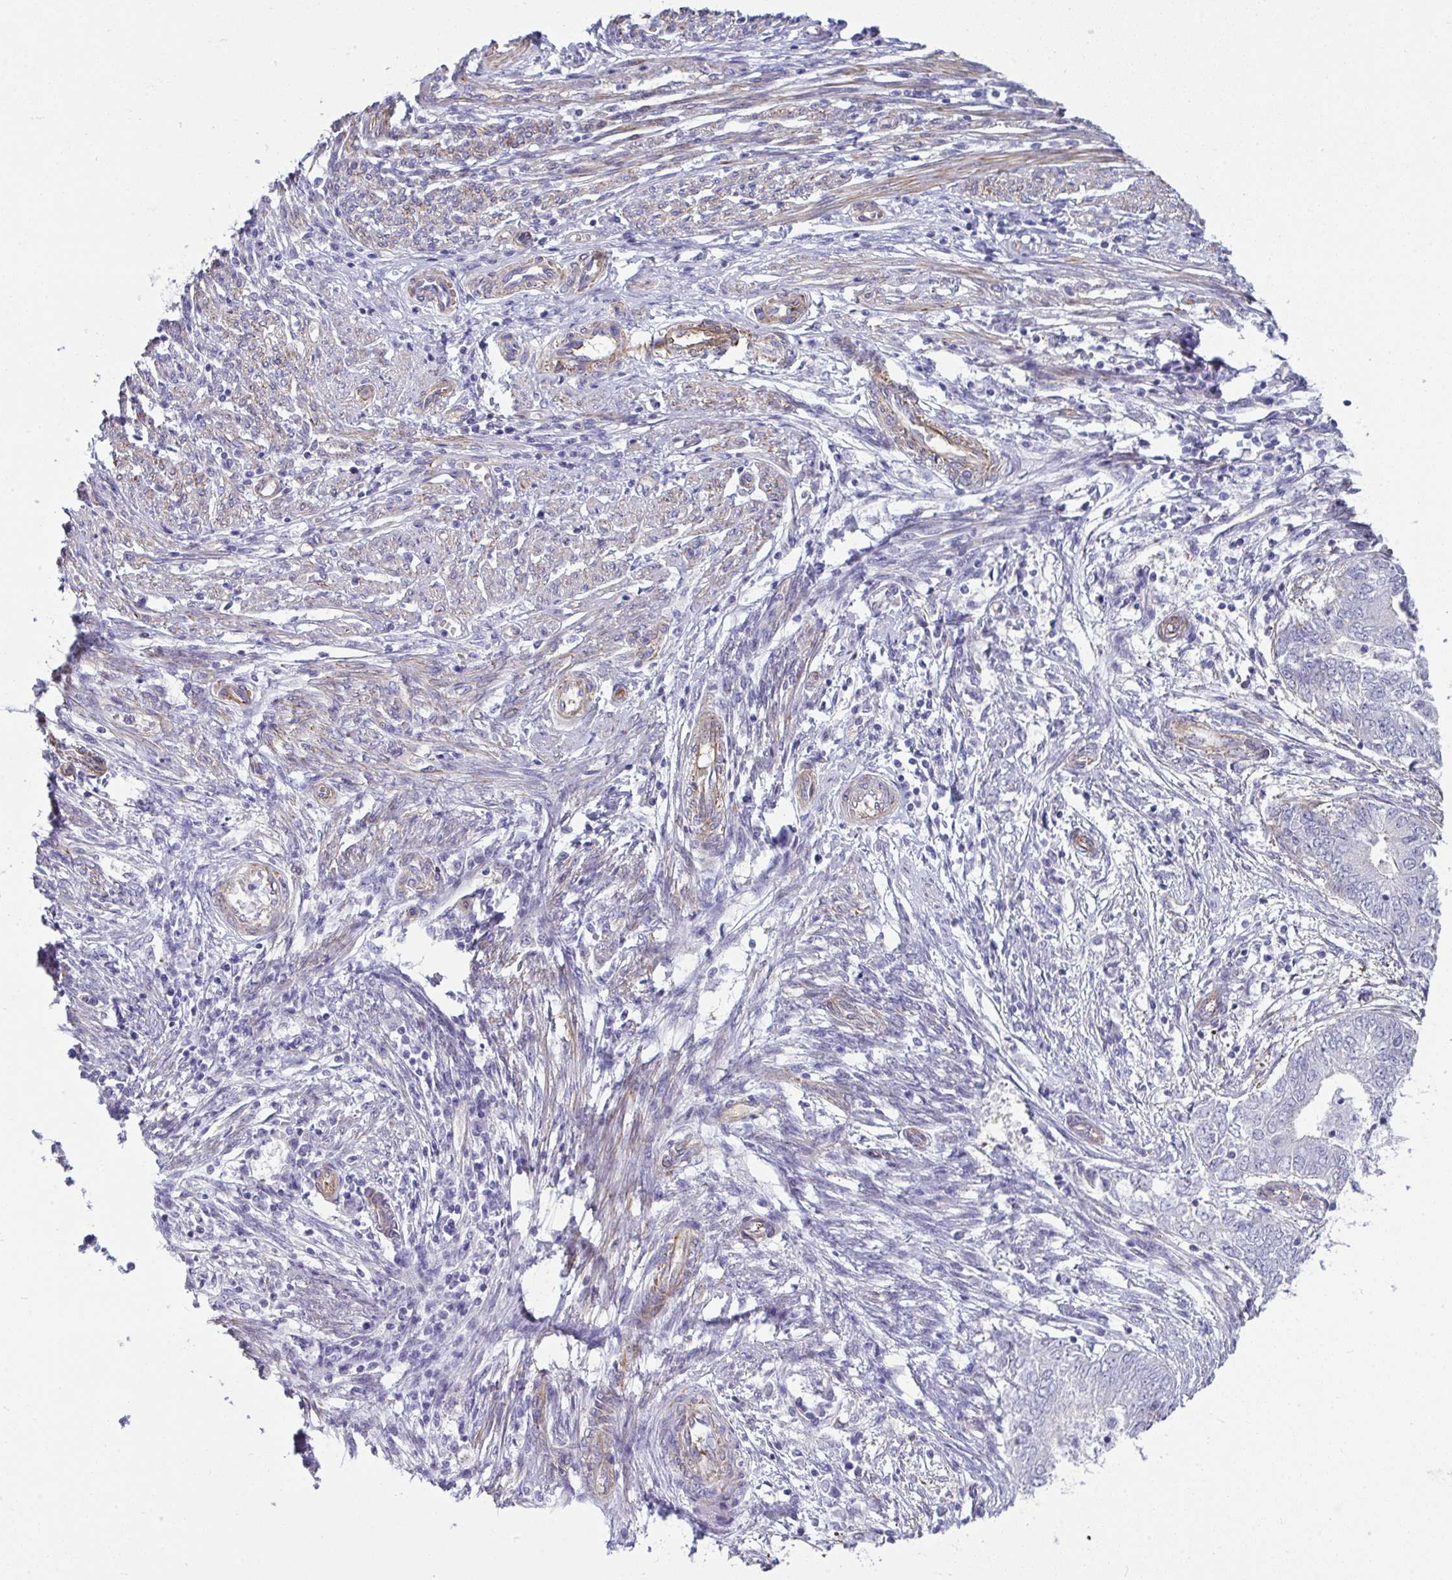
{"staining": {"intensity": "negative", "quantity": "none", "location": "none"}, "tissue": "endometrial cancer", "cell_type": "Tumor cells", "image_type": "cancer", "snomed": [{"axis": "morphology", "description": "Adenocarcinoma, NOS"}, {"axis": "topography", "description": "Endometrium"}], "caption": "This is an IHC image of human endometrial cancer. There is no staining in tumor cells.", "gene": "MYL12A", "patient": {"sex": "female", "age": 62}}